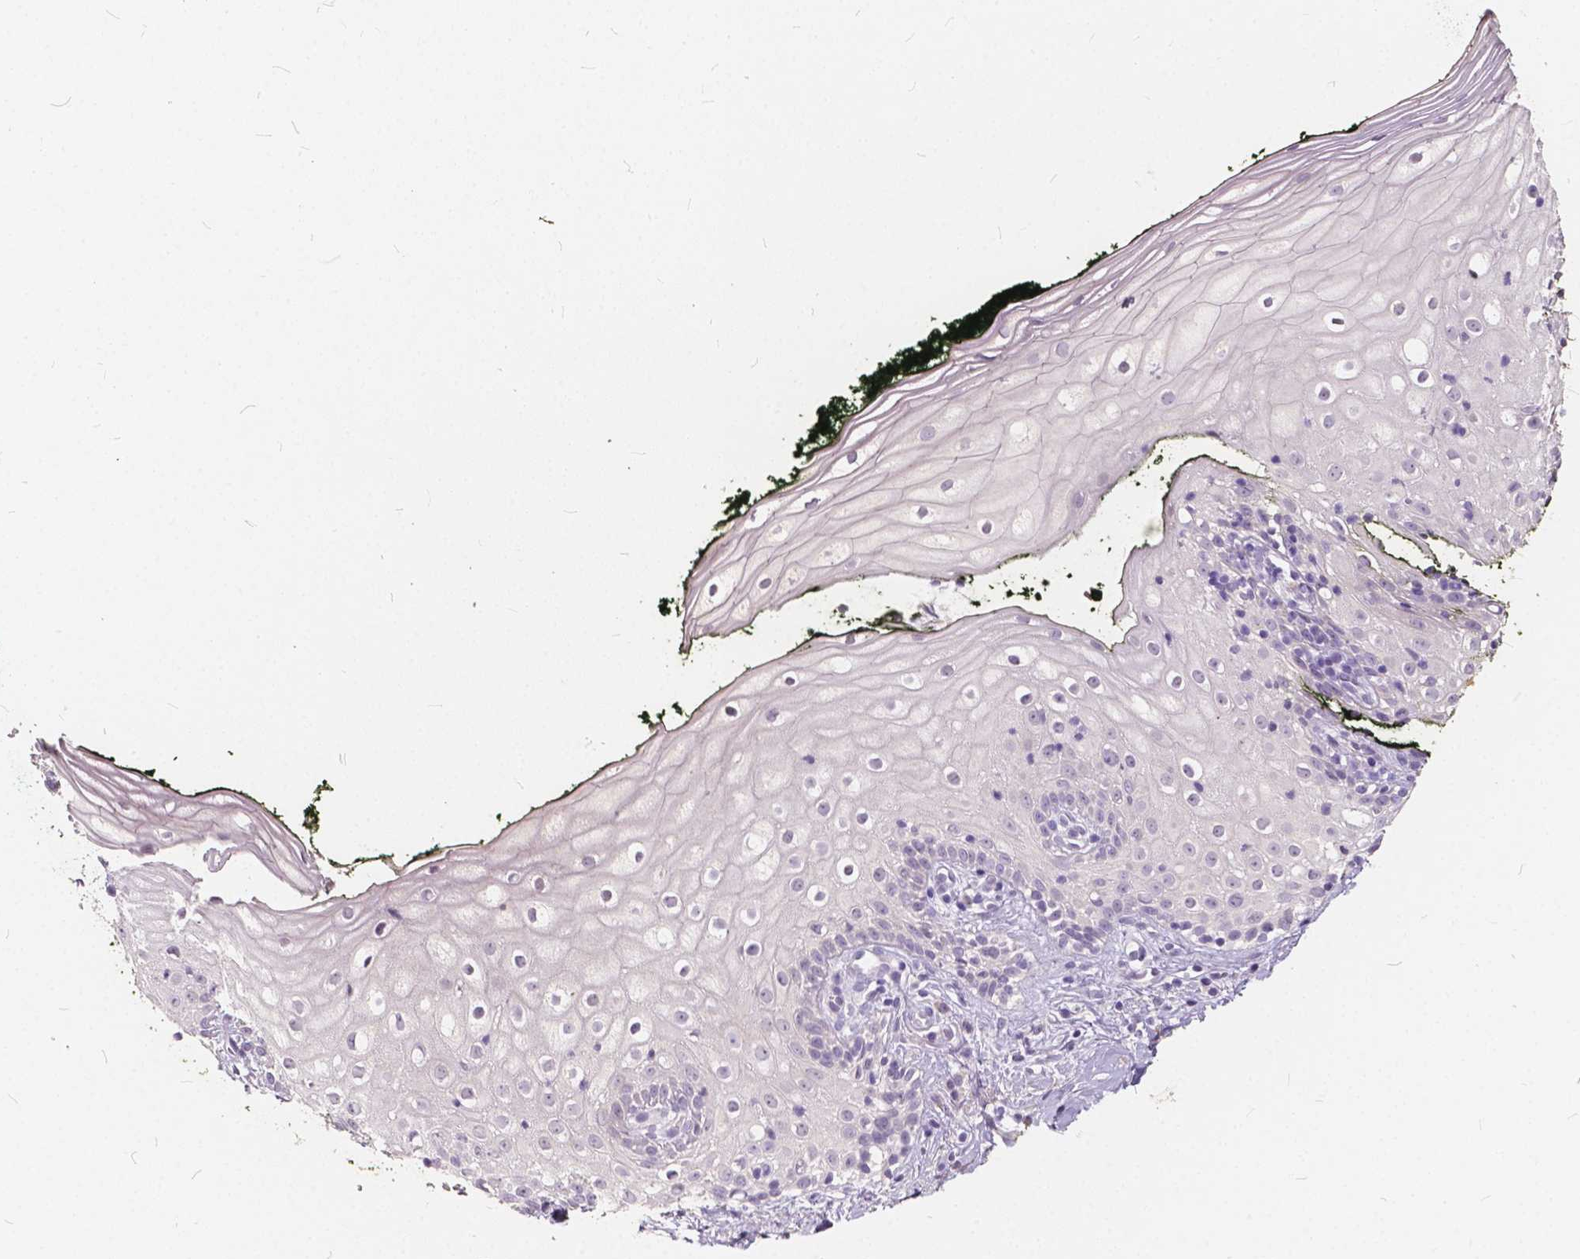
{"staining": {"intensity": "negative", "quantity": "none", "location": "none"}, "tissue": "vagina", "cell_type": "Squamous epithelial cells", "image_type": "normal", "snomed": [{"axis": "morphology", "description": "Normal tissue, NOS"}, {"axis": "topography", "description": "Vagina"}], "caption": "The photomicrograph demonstrates no staining of squamous epithelial cells in normal vagina.", "gene": "SLC7A8", "patient": {"sex": "female", "age": 47}}